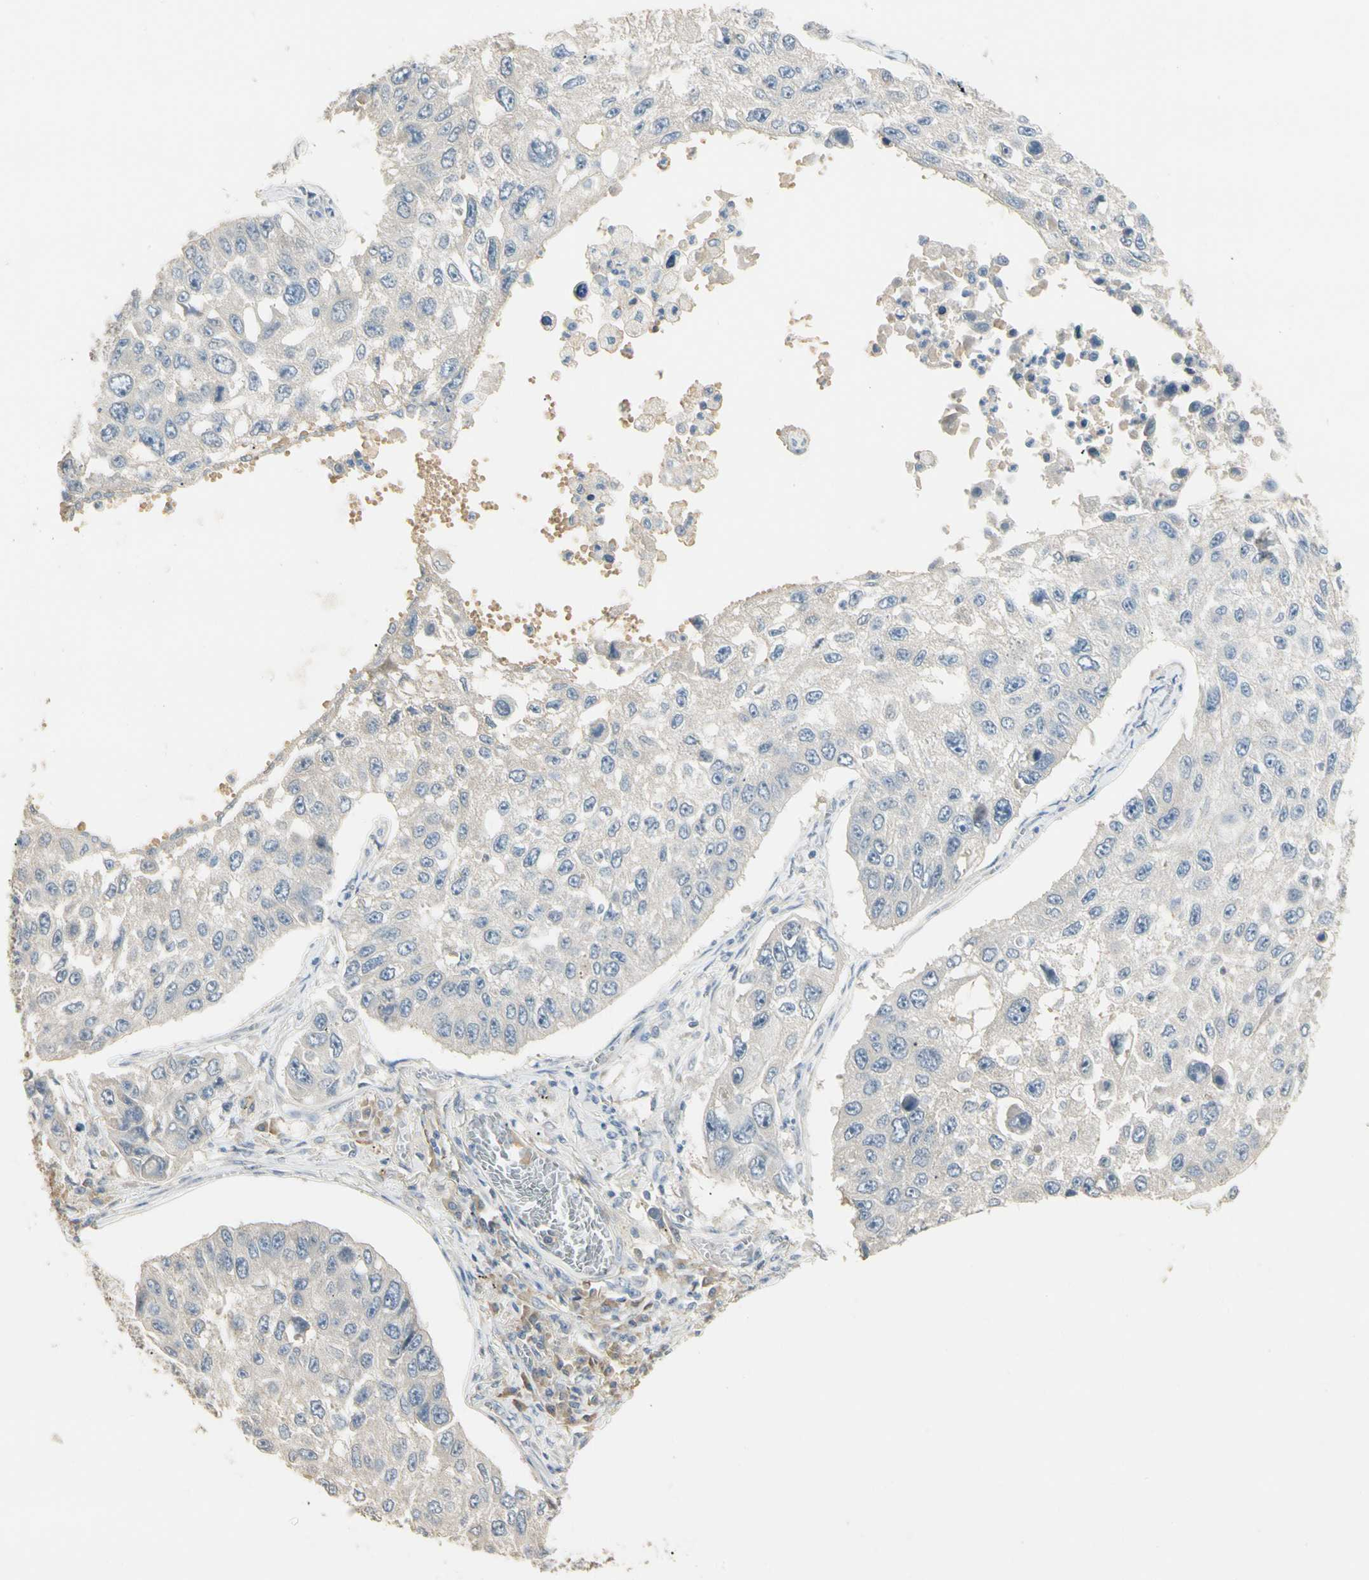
{"staining": {"intensity": "negative", "quantity": "none", "location": "none"}, "tissue": "lung cancer", "cell_type": "Tumor cells", "image_type": "cancer", "snomed": [{"axis": "morphology", "description": "Squamous cell carcinoma, NOS"}, {"axis": "topography", "description": "Lung"}], "caption": "Tumor cells are negative for protein expression in human lung squamous cell carcinoma. The staining is performed using DAB (3,3'-diaminobenzidine) brown chromogen with nuclei counter-stained in using hematoxylin.", "gene": "GNE", "patient": {"sex": "male", "age": 71}}